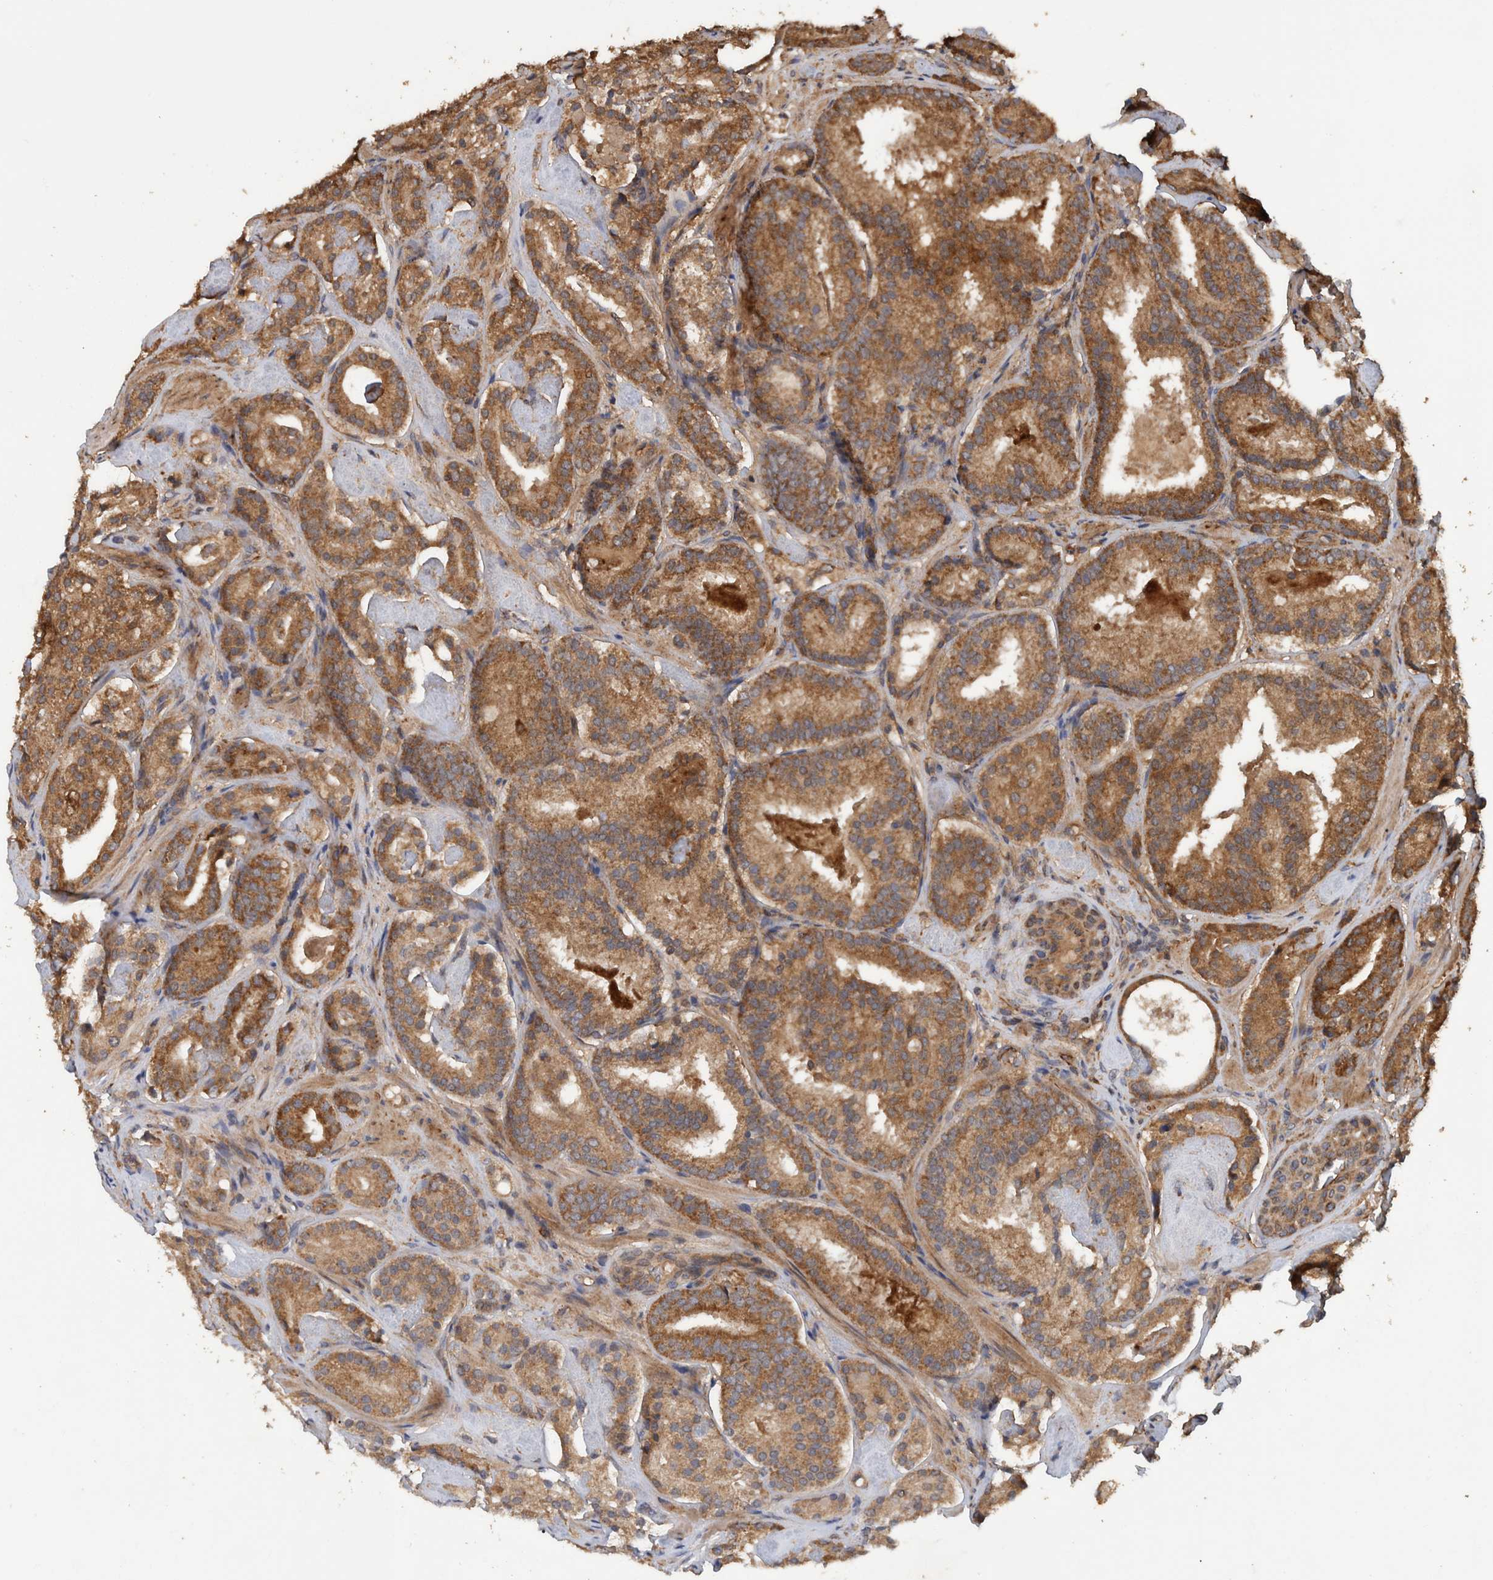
{"staining": {"intensity": "moderate", "quantity": ">75%", "location": "cytoplasmic/membranous"}, "tissue": "prostate cancer", "cell_type": "Tumor cells", "image_type": "cancer", "snomed": [{"axis": "morphology", "description": "Adenocarcinoma, Low grade"}, {"axis": "topography", "description": "Prostate"}], "caption": "The micrograph displays a brown stain indicating the presence of a protein in the cytoplasmic/membranous of tumor cells in prostate cancer (low-grade adenocarcinoma).", "gene": "TRIM16", "patient": {"sex": "male", "age": 69}}